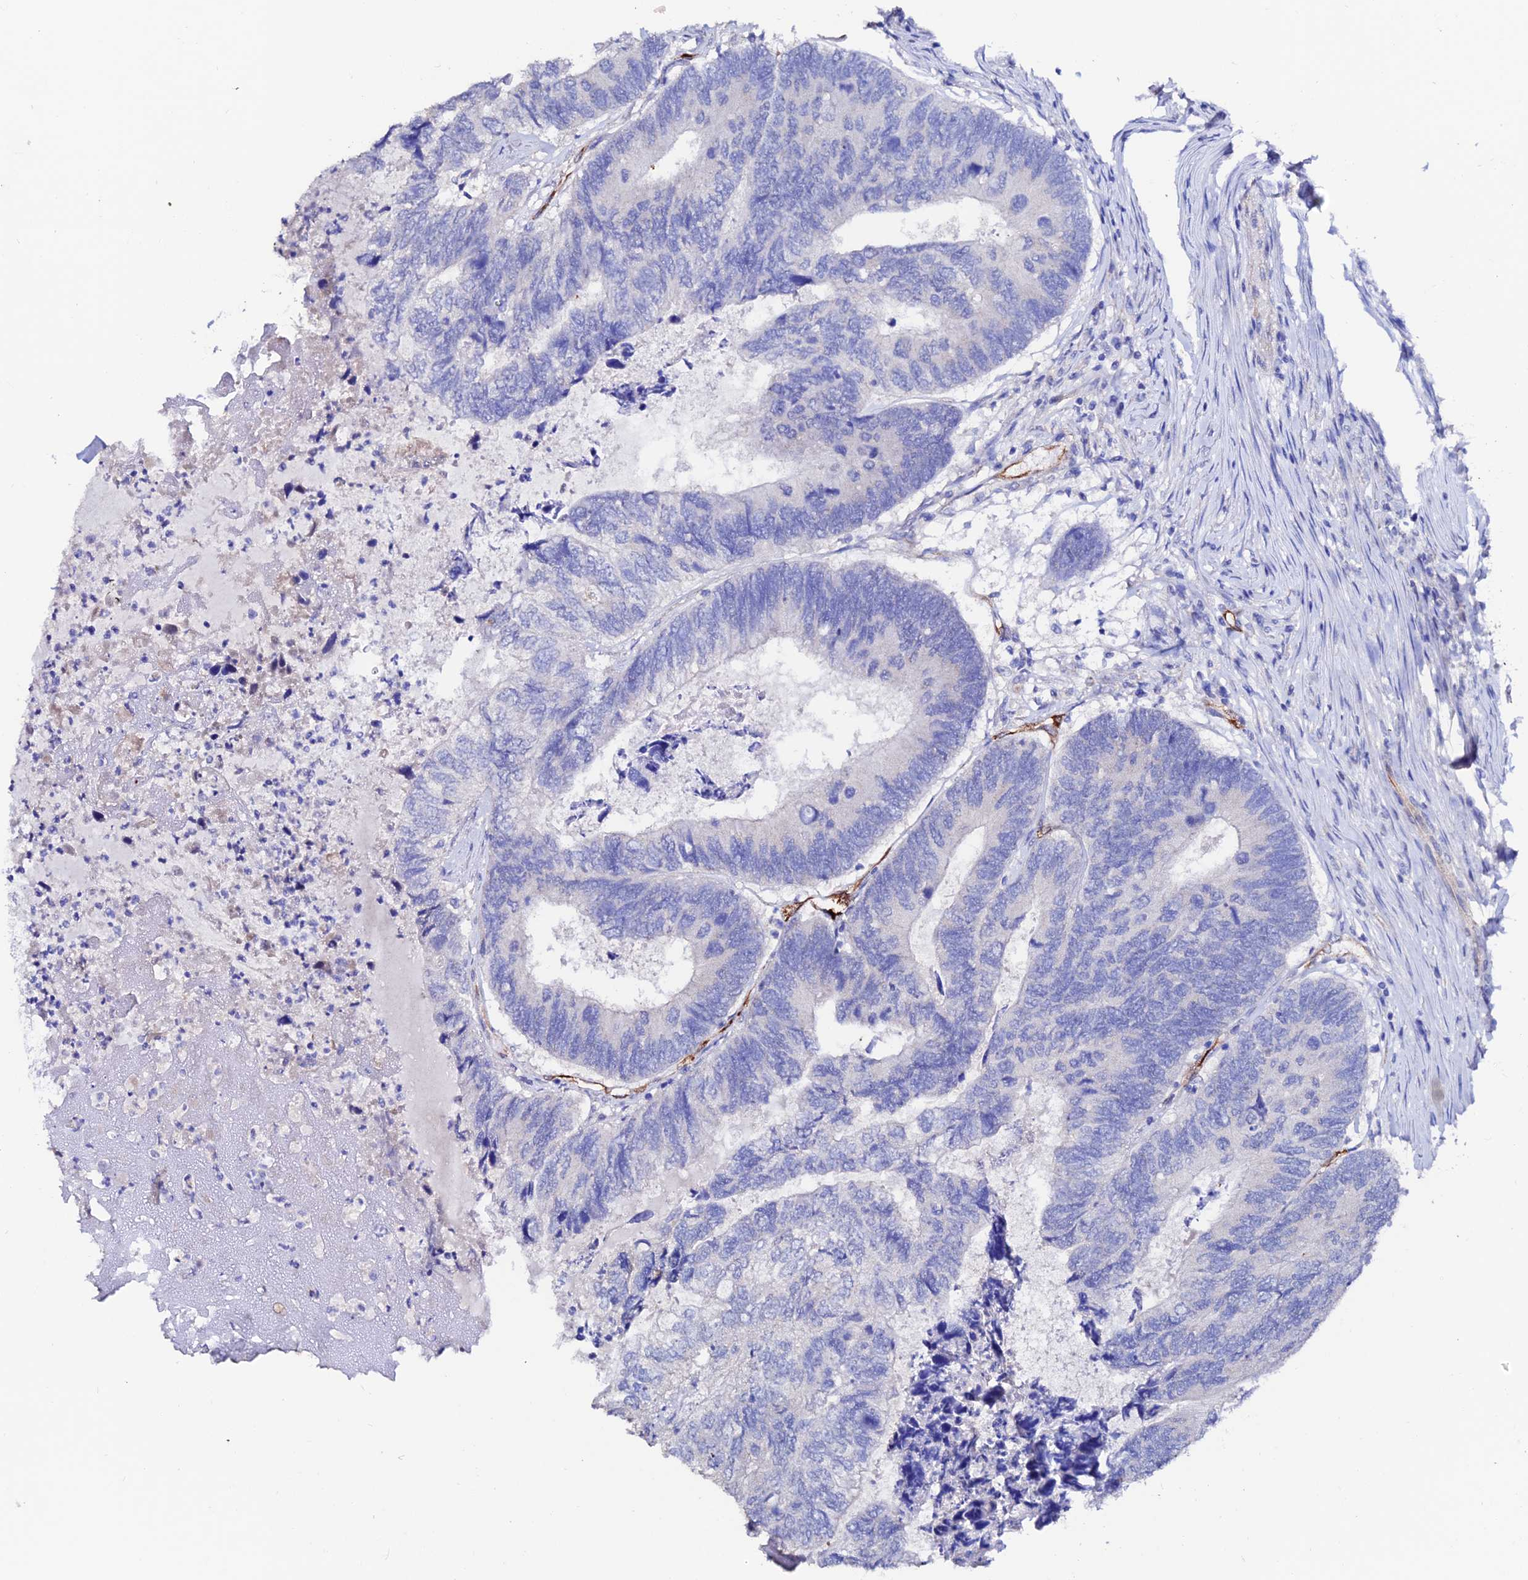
{"staining": {"intensity": "negative", "quantity": "none", "location": "none"}, "tissue": "colorectal cancer", "cell_type": "Tumor cells", "image_type": "cancer", "snomed": [{"axis": "morphology", "description": "Adenocarcinoma, NOS"}, {"axis": "topography", "description": "Colon"}], "caption": "Immunohistochemical staining of colorectal adenocarcinoma displays no significant positivity in tumor cells.", "gene": "ESM1", "patient": {"sex": "female", "age": 67}}